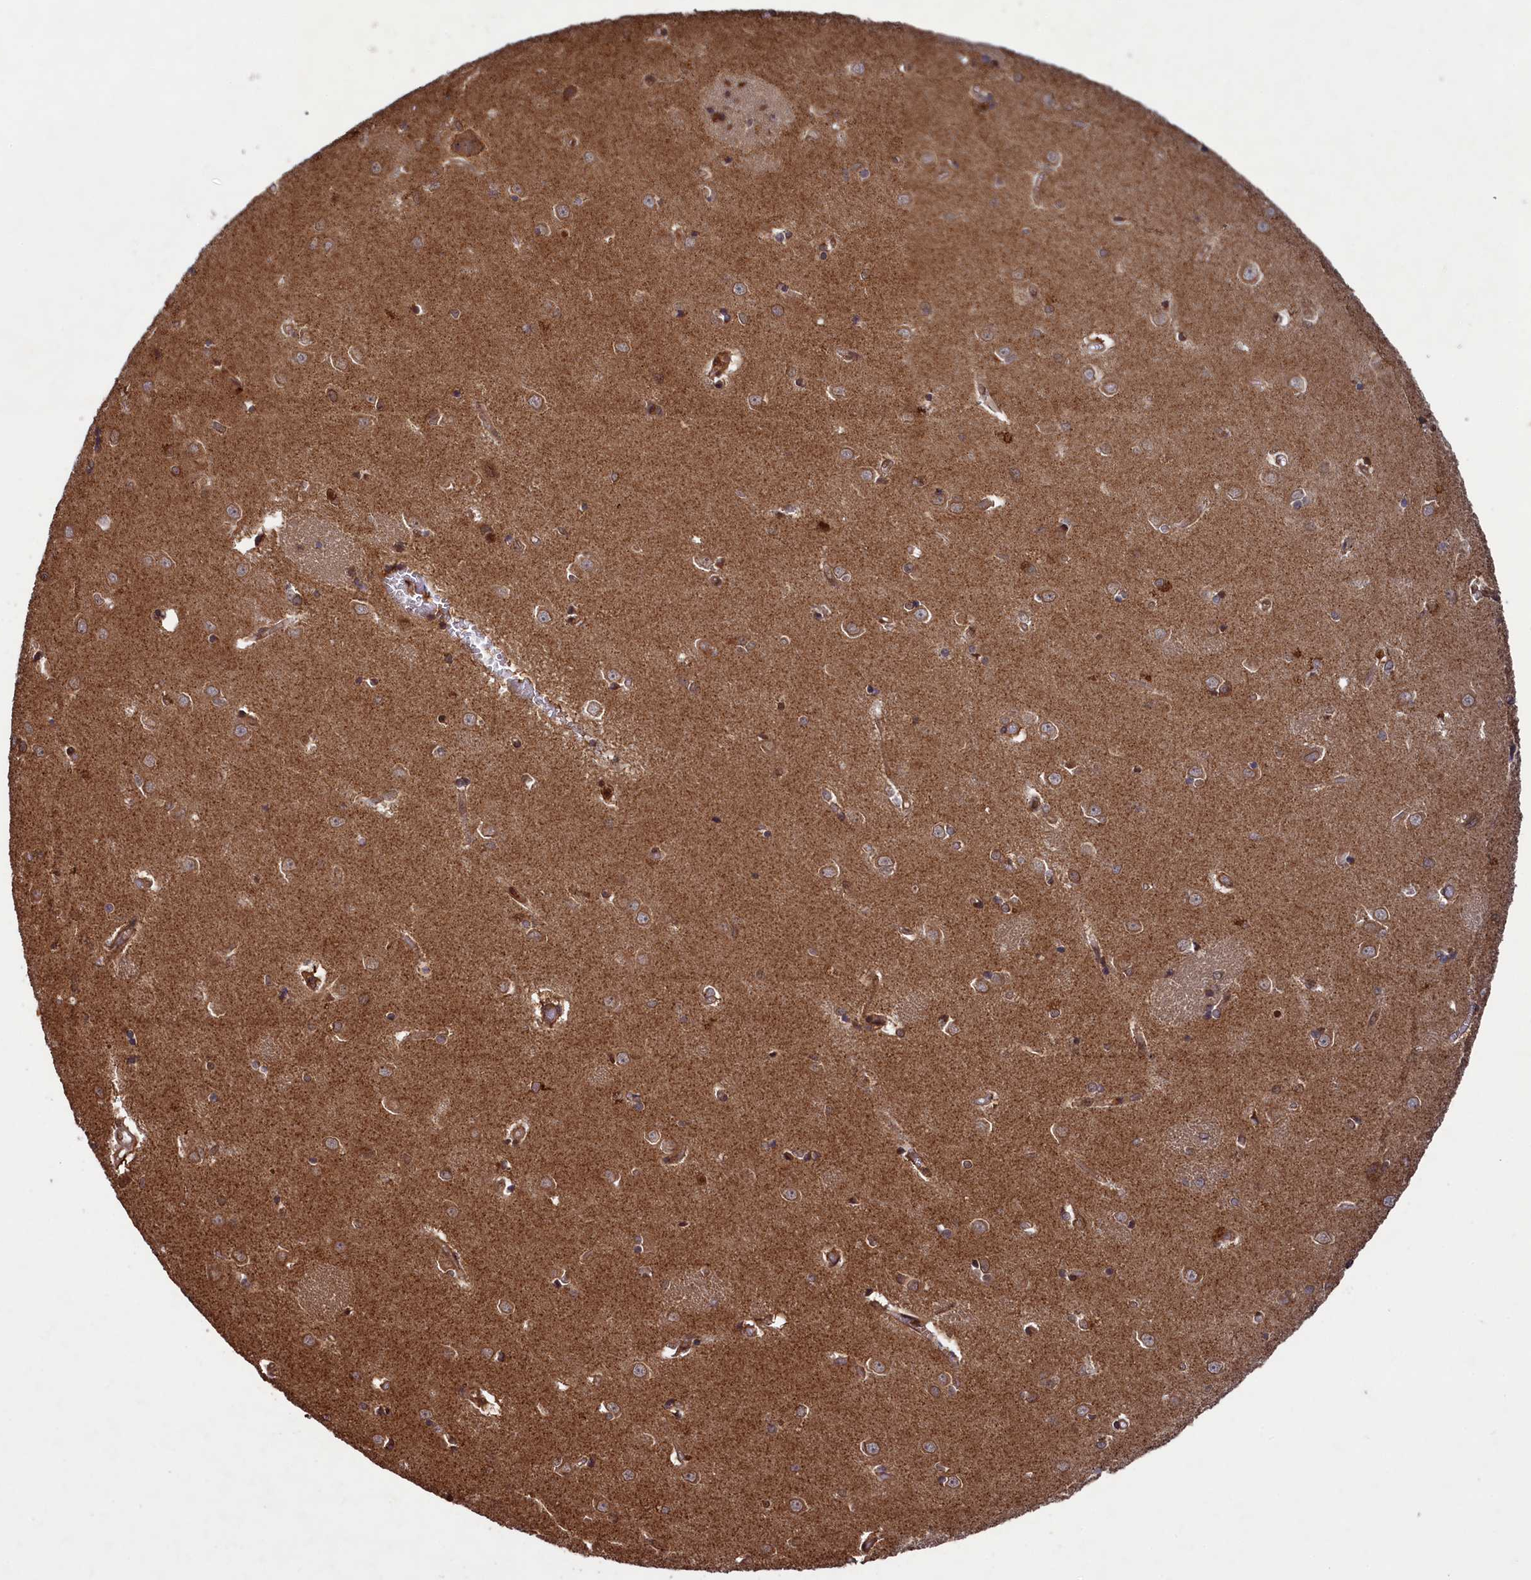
{"staining": {"intensity": "moderate", "quantity": ">75%", "location": "cytoplasmic/membranous"}, "tissue": "caudate", "cell_type": "Glial cells", "image_type": "normal", "snomed": [{"axis": "morphology", "description": "Normal tissue, NOS"}, {"axis": "topography", "description": "Lateral ventricle wall"}], "caption": "Human caudate stained with a brown dye reveals moderate cytoplasmic/membranous positive staining in about >75% of glial cells.", "gene": "NAE1", "patient": {"sex": "male", "age": 37}}